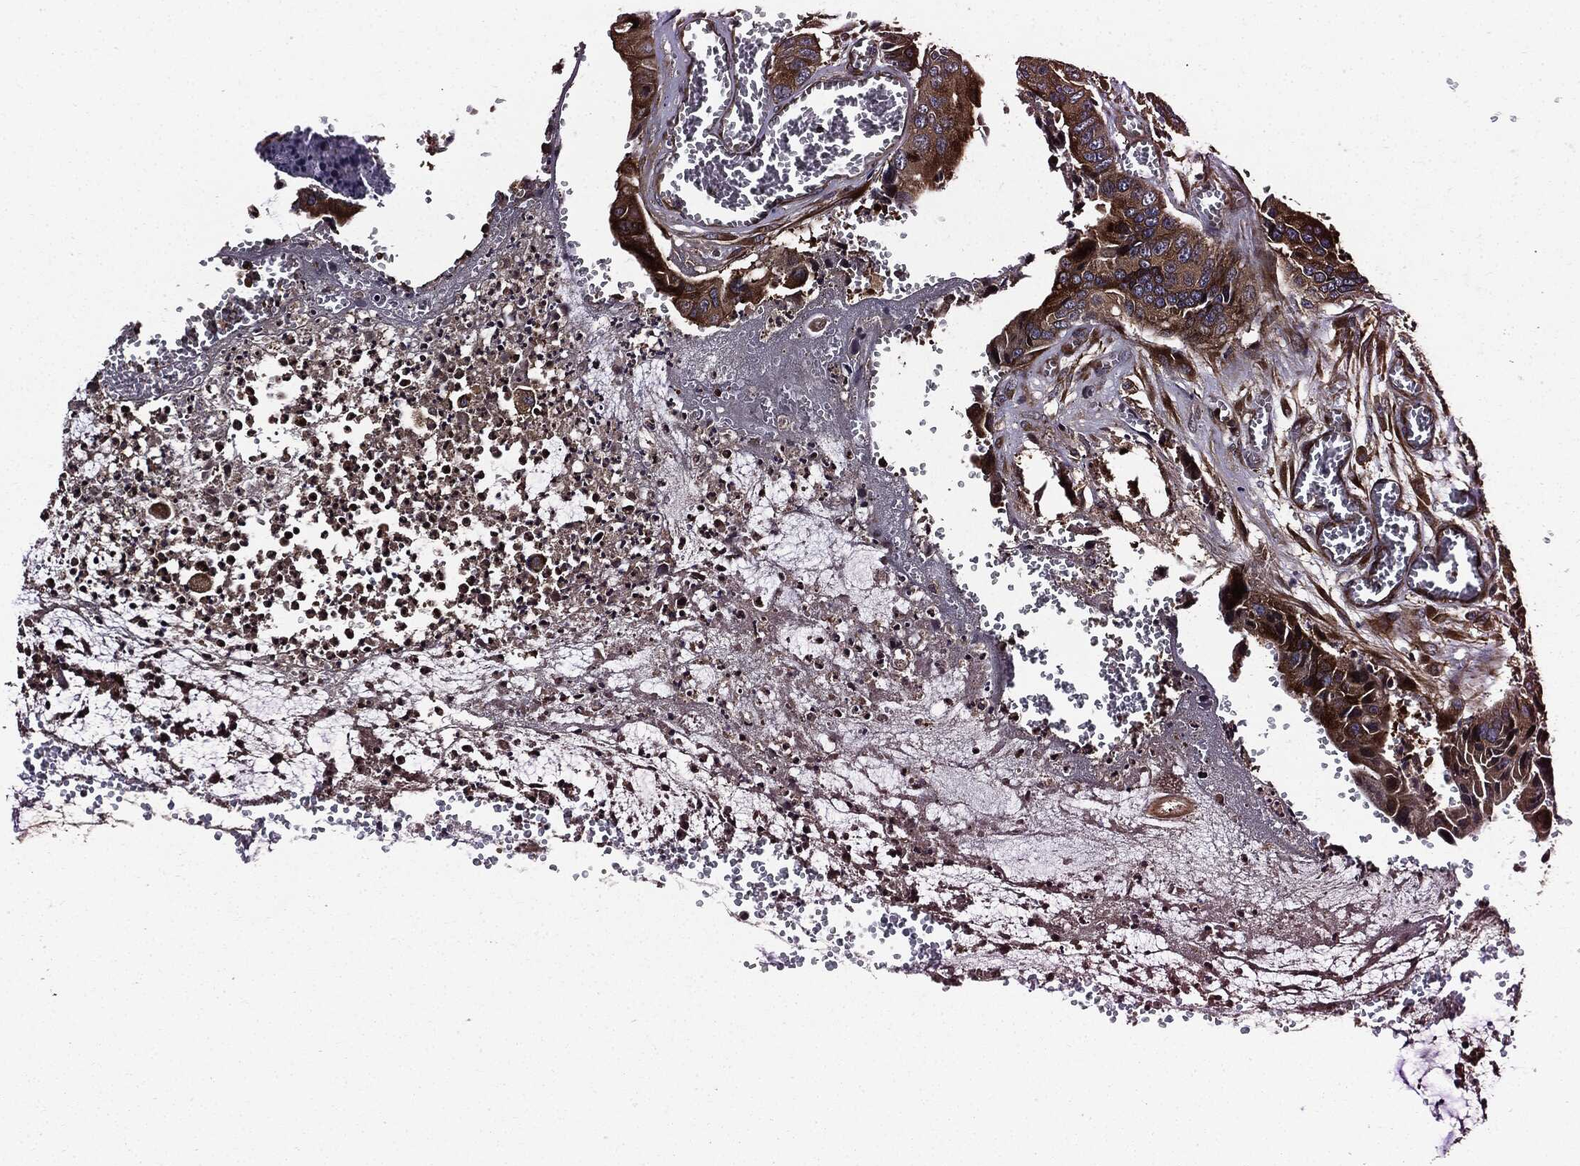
{"staining": {"intensity": "moderate", "quantity": ">75%", "location": "cytoplasmic/membranous"}, "tissue": "colorectal cancer", "cell_type": "Tumor cells", "image_type": "cancer", "snomed": [{"axis": "morphology", "description": "Adenocarcinoma, NOS"}, {"axis": "topography", "description": "Colon"}], "caption": "This photomicrograph shows immunohistochemistry (IHC) staining of human colorectal adenocarcinoma, with medium moderate cytoplasmic/membranous positivity in approximately >75% of tumor cells.", "gene": "HTT", "patient": {"sex": "female", "age": 78}}